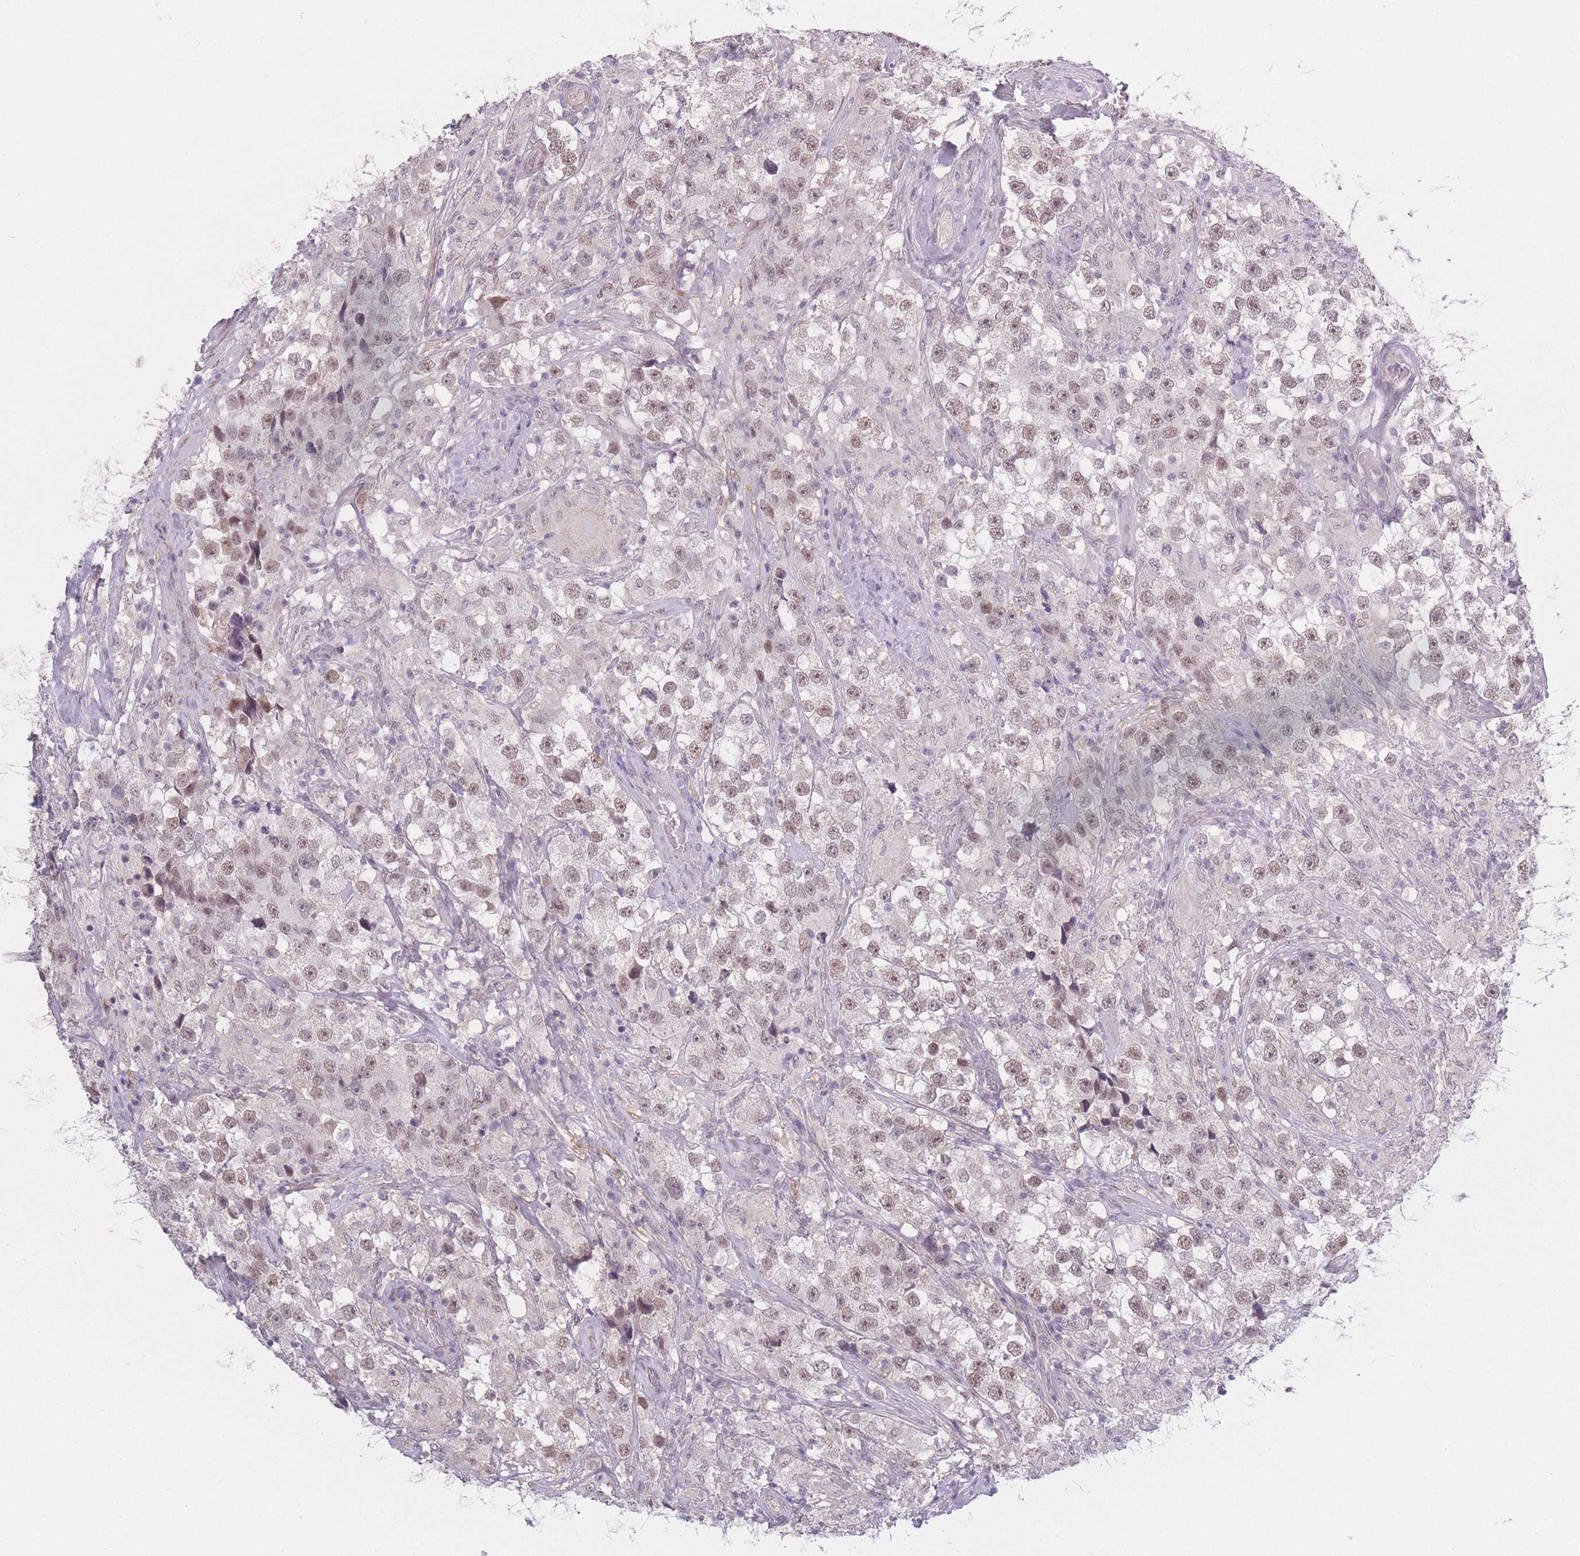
{"staining": {"intensity": "moderate", "quantity": ">75%", "location": "nuclear"}, "tissue": "testis cancer", "cell_type": "Tumor cells", "image_type": "cancer", "snomed": [{"axis": "morphology", "description": "Seminoma, NOS"}, {"axis": "topography", "description": "Testis"}], "caption": "The image displays staining of testis cancer (seminoma), revealing moderate nuclear protein positivity (brown color) within tumor cells.", "gene": "SIN3B", "patient": {"sex": "male", "age": 46}}